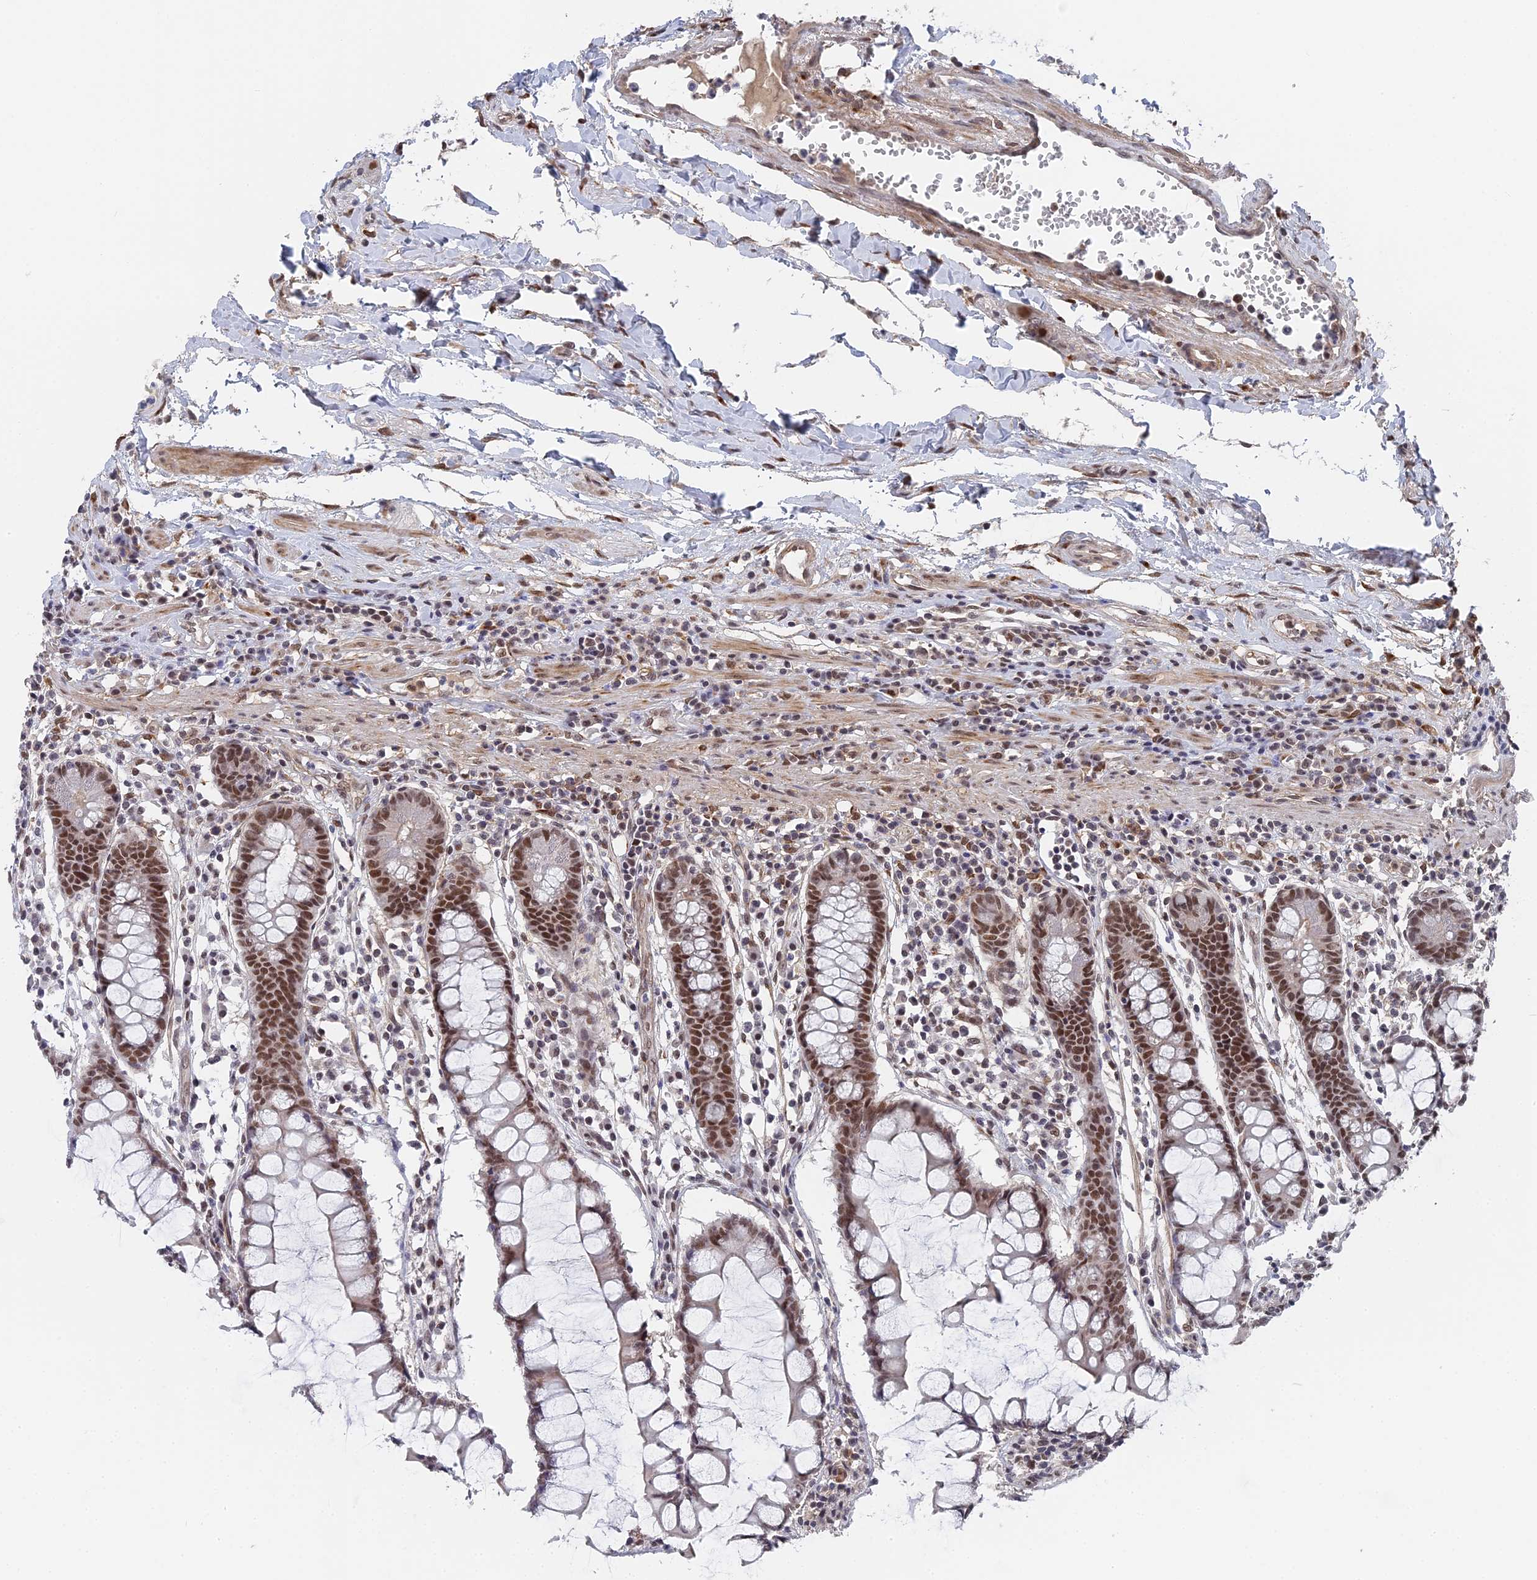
{"staining": {"intensity": "moderate", "quantity": ">75%", "location": "cytoplasmic/membranous,nuclear"}, "tissue": "colon", "cell_type": "Endothelial cells", "image_type": "normal", "snomed": [{"axis": "morphology", "description": "Normal tissue, NOS"}, {"axis": "morphology", "description": "Adenocarcinoma, NOS"}, {"axis": "topography", "description": "Colon"}], "caption": "Immunohistochemistry of unremarkable colon displays medium levels of moderate cytoplasmic/membranous,nuclear positivity in about >75% of endothelial cells.", "gene": "CCDC85A", "patient": {"sex": "female", "age": 55}}